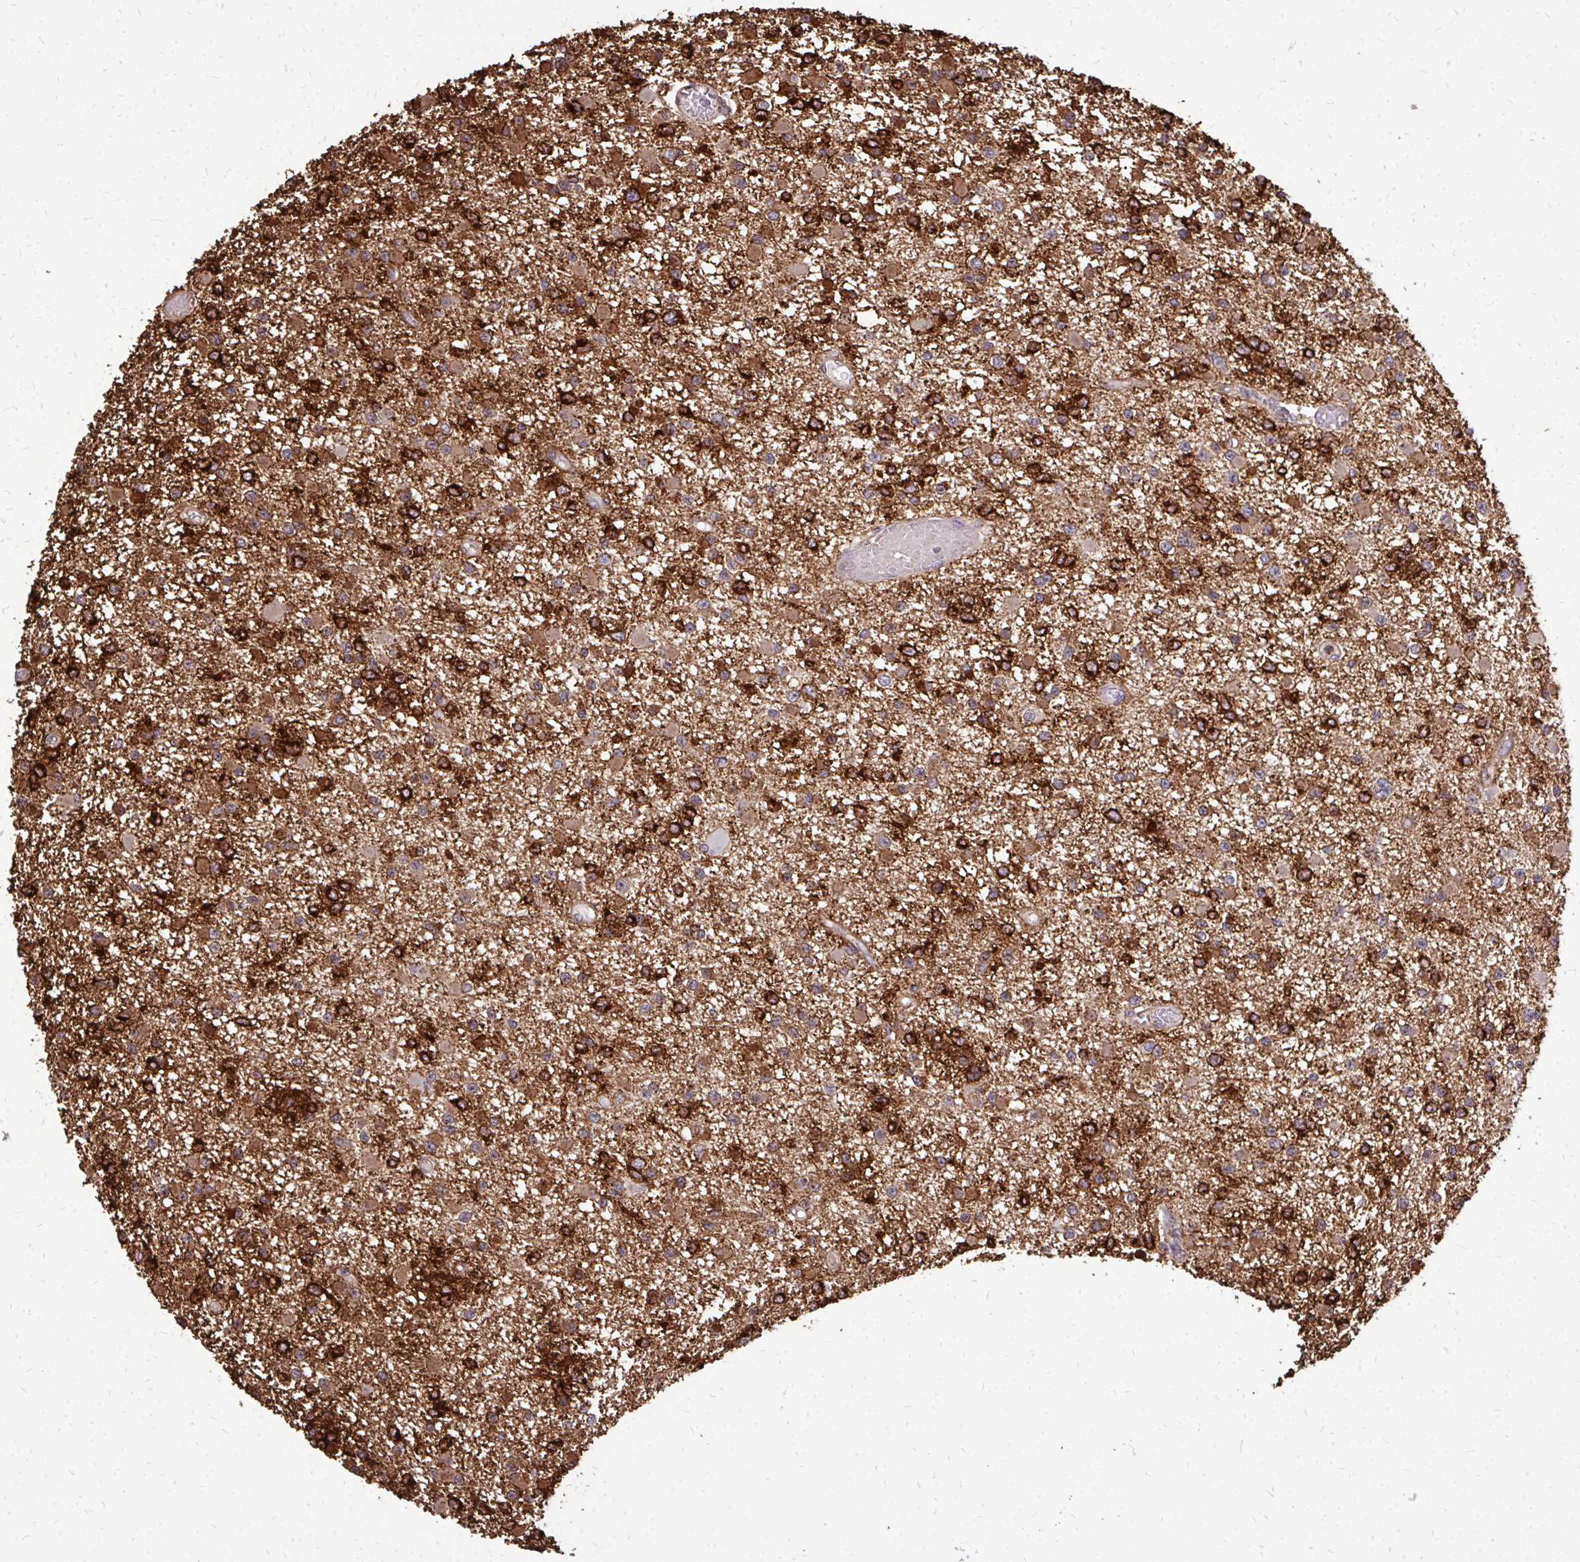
{"staining": {"intensity": "moderate", "quantity": ">75%", "location": "cytoplasmic/membranous"}, "tissue": "glioma", "cell_type": "Tumor cells", "image_type": "cancer", "snomed": [{"axis": "morphology", "description": "Glioma, malignant, Low grade"}, {"axis": "topography", "description": "Brain"}], "caption": "There is medium levels of moderate cytoplasmic/membranous expression in tumor cells of malignant glioma (low-grade), as demonstrated by immunohistochemical staining (brown color).", "gene": "MARCKSL1", "patient": {"sex": "female", "age": 22}}